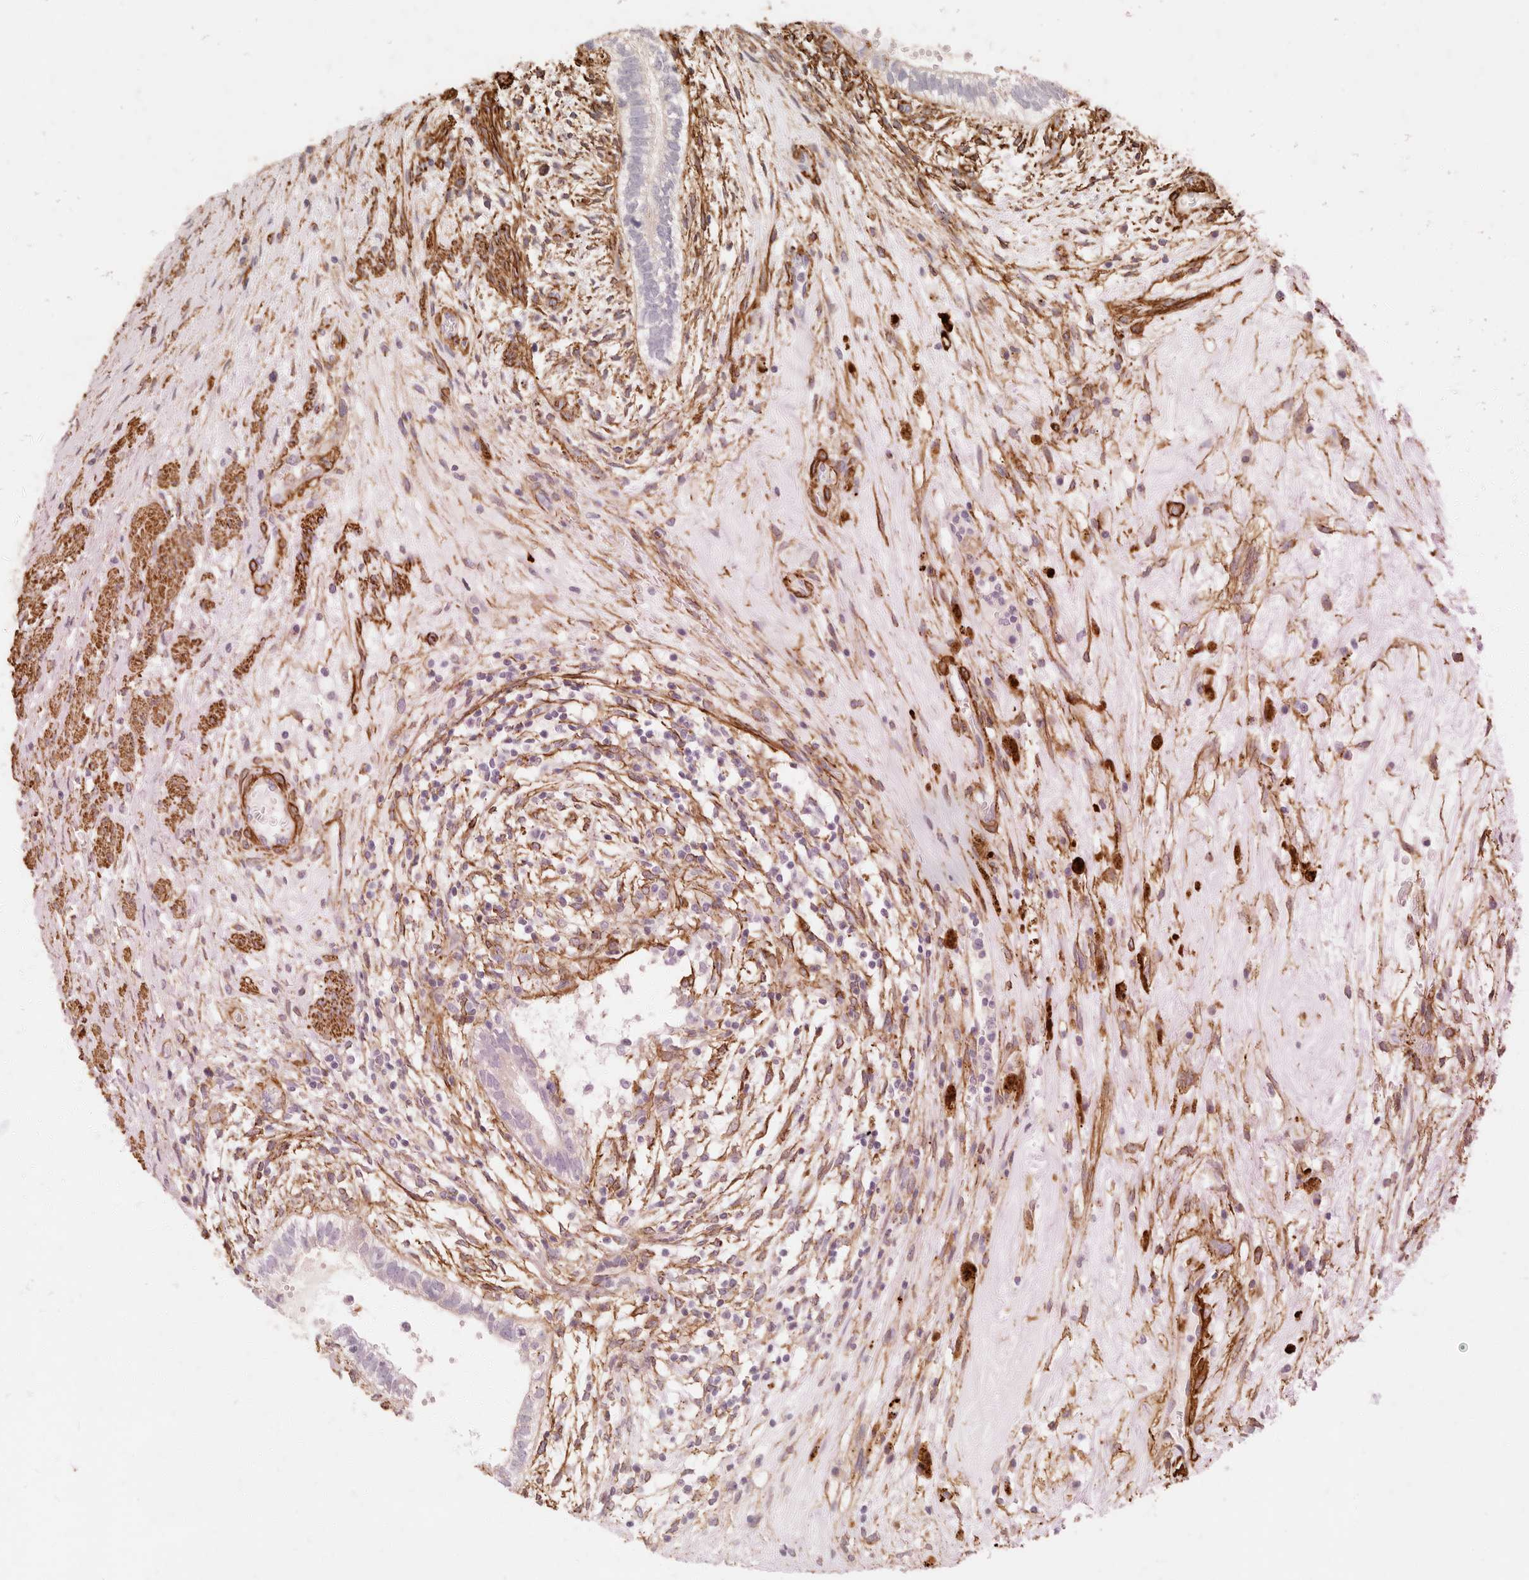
{"staining": {"intensity": "negative", "quantity": "none", "location": "none"}, "tissue": "testis cancer", "cell_type": "Tumor cells", "image_type": "cancer", "snomed": [{"axis": "morphology", "description": "Carcinoma, Embryonal, NOS"}, {"axis": "topography", "description": "Testis"}], "caption": "Photomicrograph shows no protein positivity in tumor cells of embryonal carcinoma (testis) tissue. Nuclei are stained in blue.", "gene": "TMTC2", "patient": {"sex": "male", "age": 26}}